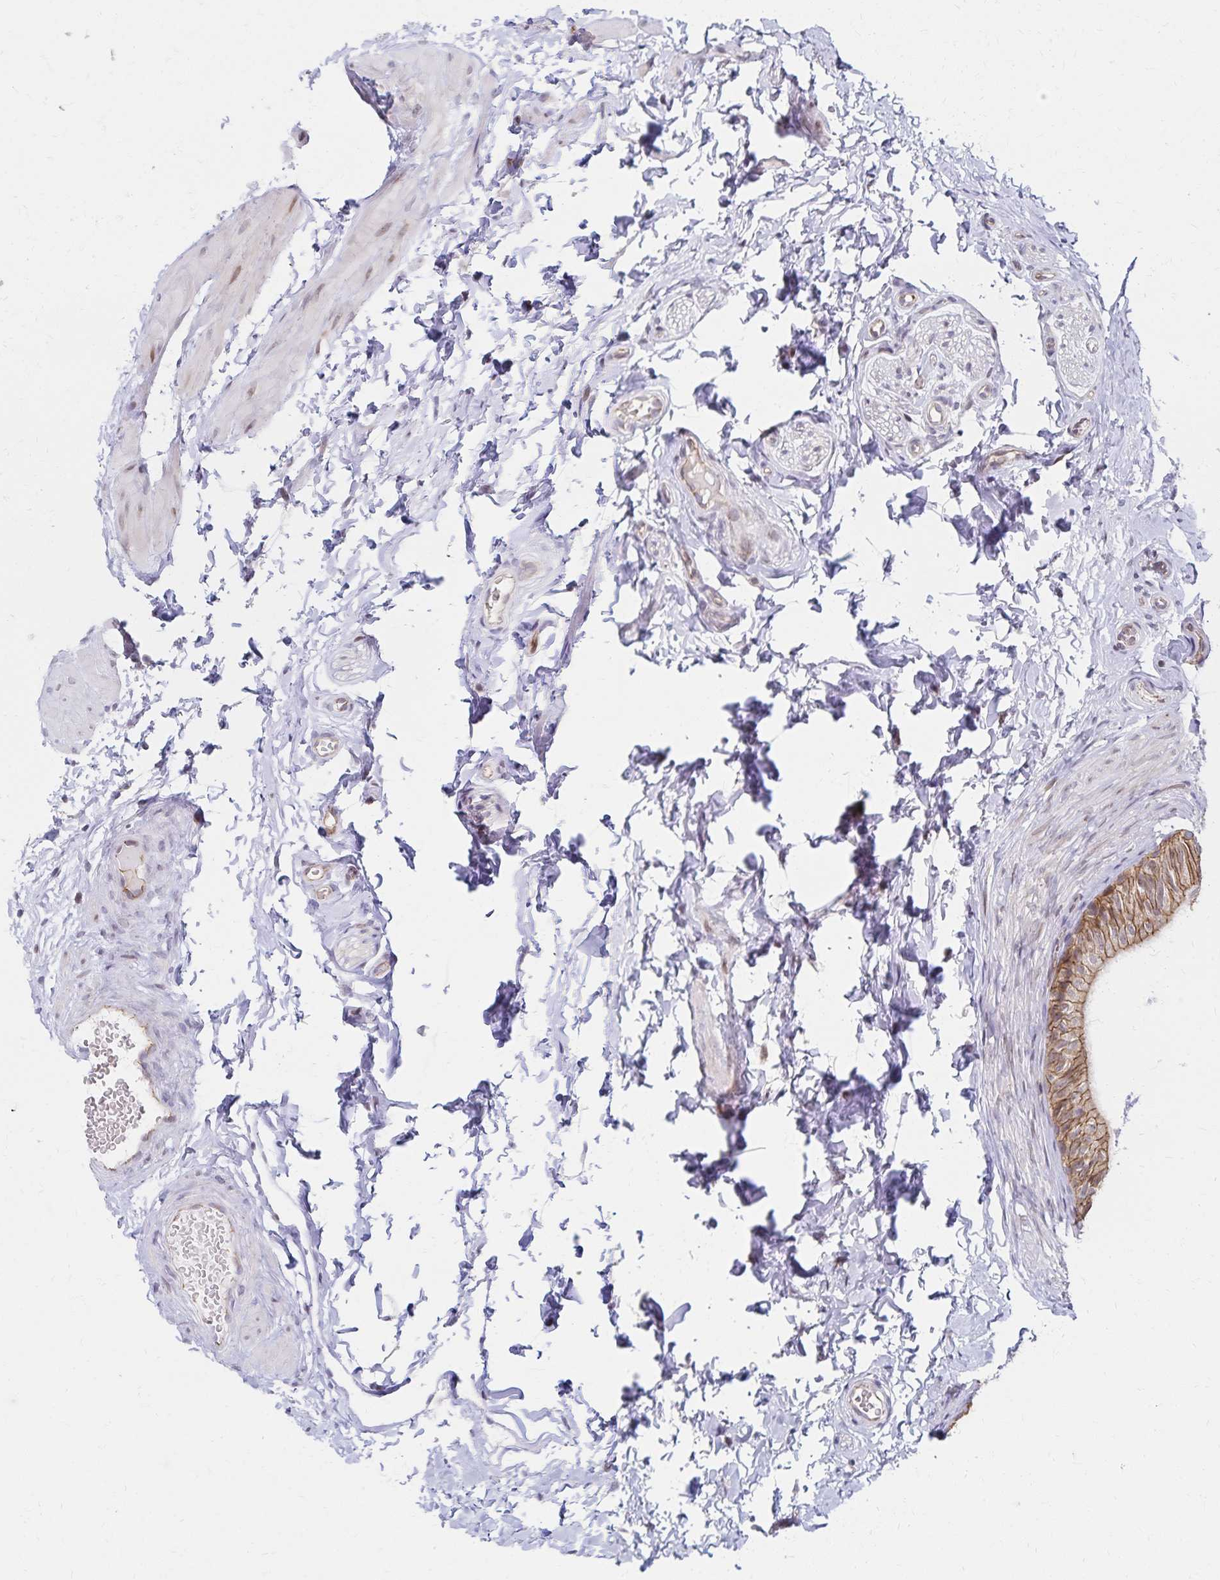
{"staining": {"intensity": "moderate", "quantity": ">75%", "location": "cytoplasmic/membranous"}, "tissue": "epididymis", "cell_type": "Glandular cells", "image_type": "normal", "snomed": [{"axis": "morphology", "description": "Normal tissue, NOS"}, {"axis": "topography", "description": "Epididymis, spermatic cord, NOS"}, {"axis": "topography", "description": "Epididymis"}, {"axis": "topography", "description": "Peripheral nerve tissue"}], "caption": "This is a micrograph of immunohistochemistry (IHC) staining of normal epididymis, which shows moderate positivity in the cytoplasmic/membranous of glandular cells.", "gene": "RAB9B", "patient": {"sex": "male", "age": 29}}